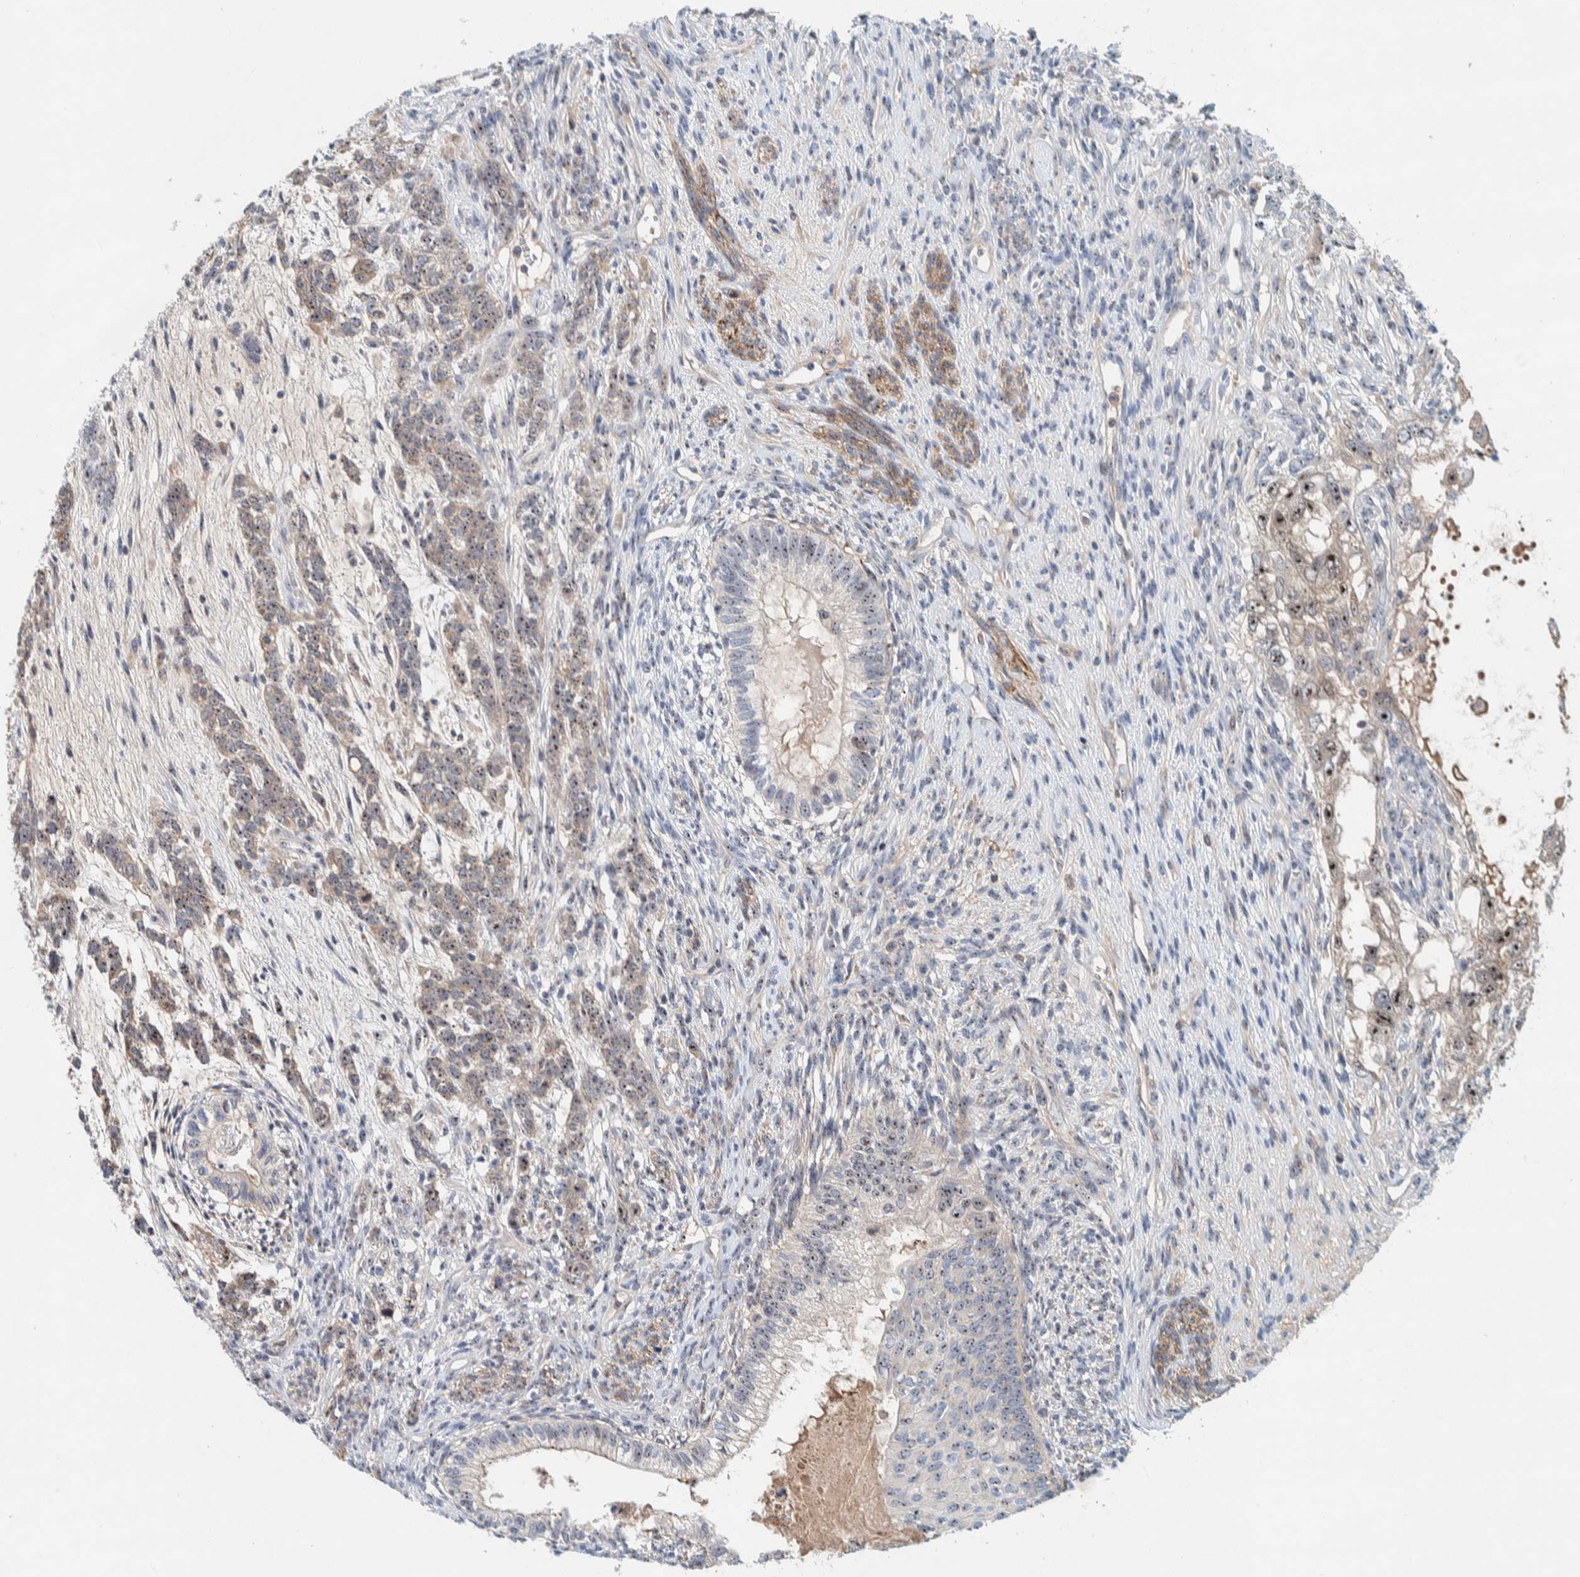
{"staining": {"intensity": "moderate", "quantity": ">75%", "location": "cytoplasmic/membranous,nuclear"}, "tissue": "testis cancer", "cell_type": "Tumor cells", "image_type": "cancer", "snomed": [{"axis": "morphology", "description": "Seminoma, NOS"}, {"axis": "topography", "description": "Testis"}], "caption": "Immunohistochemical staining of seminoma (testis) shows moderate cytoplasmic/membranous and nuclear protein positivity in approximately >75% of tumor cells.", "gene": "NOL11", "patient": {"sex": "male", "age": 28}}